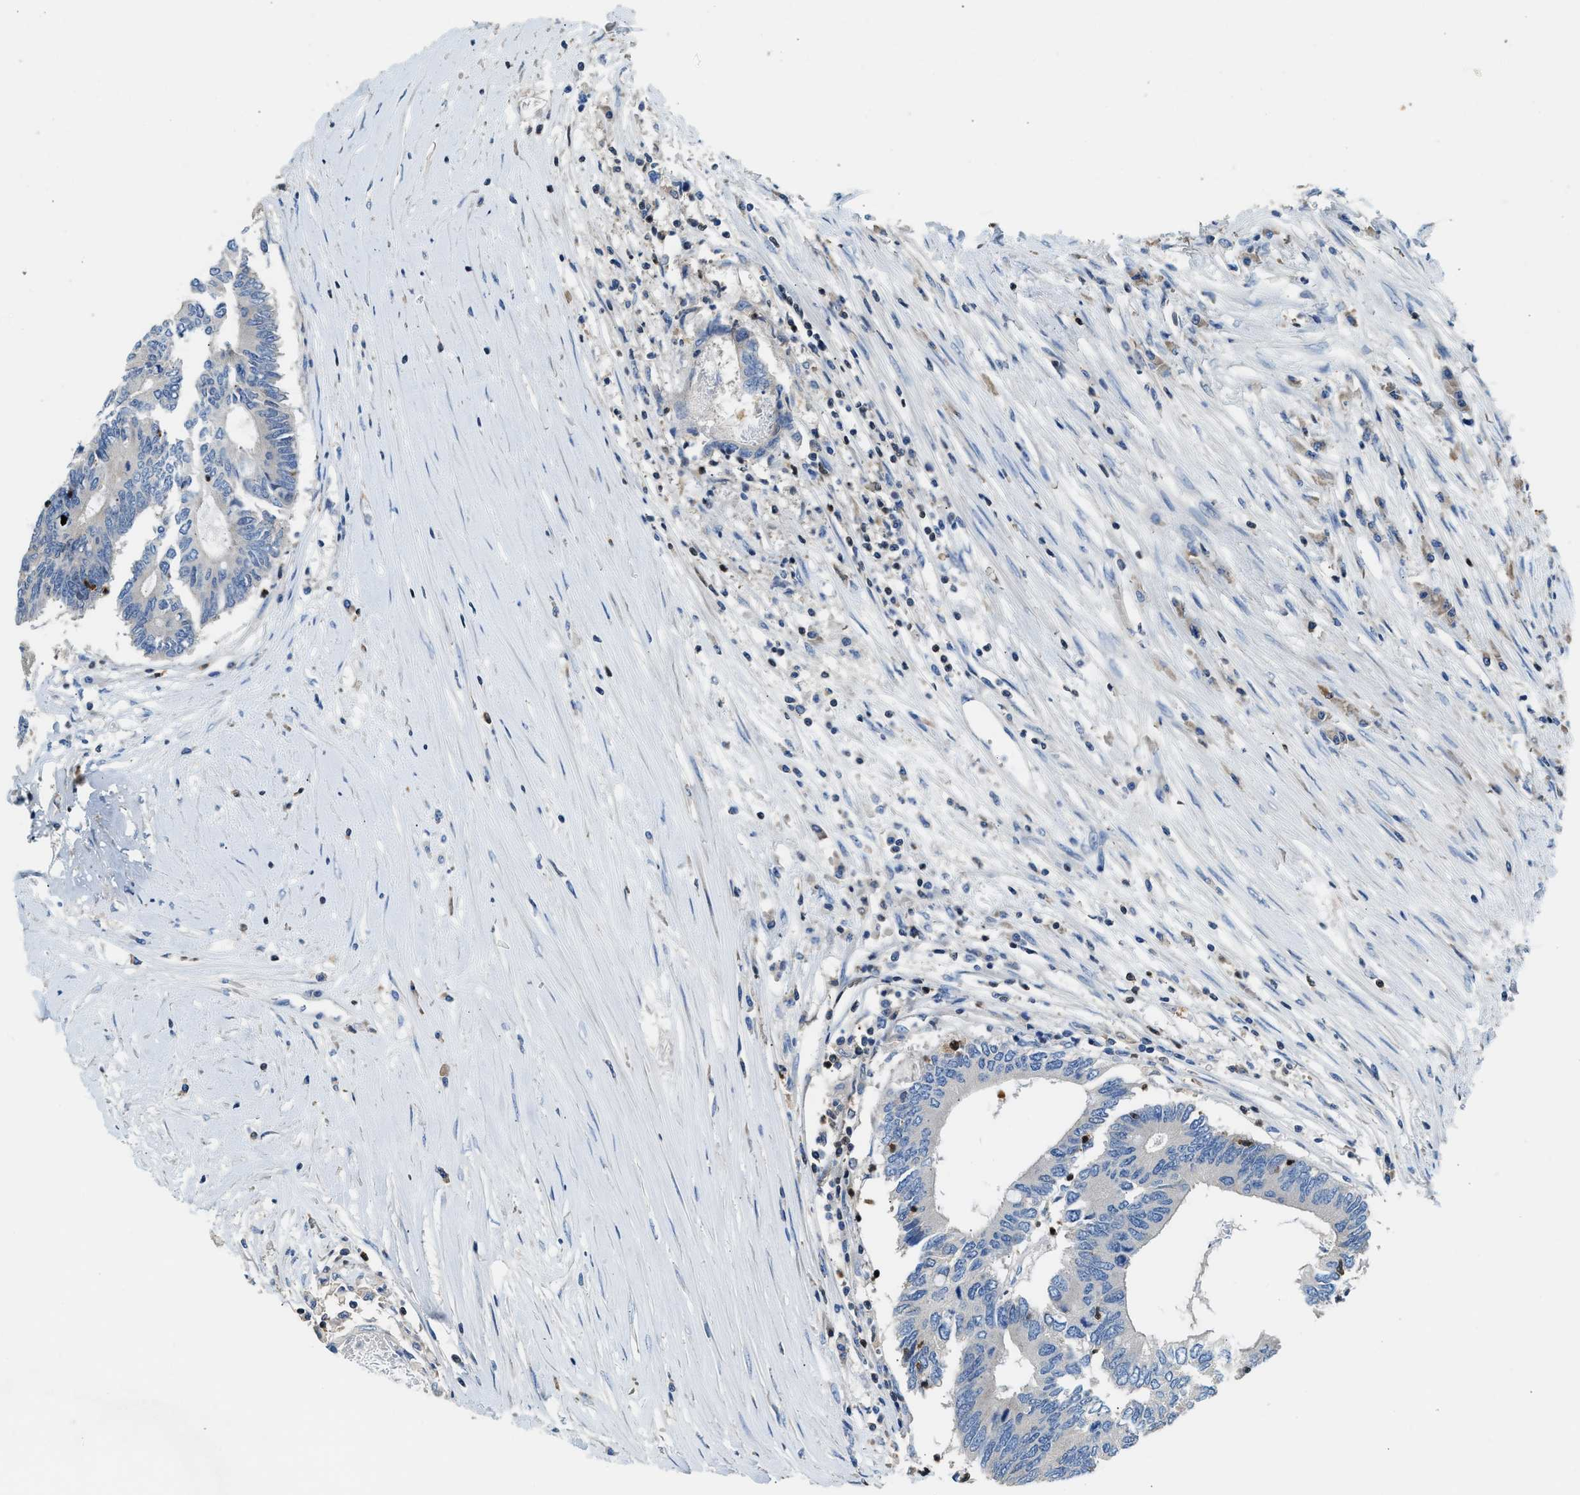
{"staining": {"intensity": "negative", "quantity": "none", "location": "none"}, "tissue": "colorectal cancer", "cell_type": "Tumor cells", "image_type": "cancer", "snomed": [{"axis": "morphology", "description": "Adenocarcinoma, NOS"}, {"axis": "topography", "description": "Rectum"}], "caption": "Adenocarcinoma (colorectal) stained for a protein using IHC displays no staining tumor cells.", "gene": "TOX", "patient": {"sex": "male", "age": 63}}